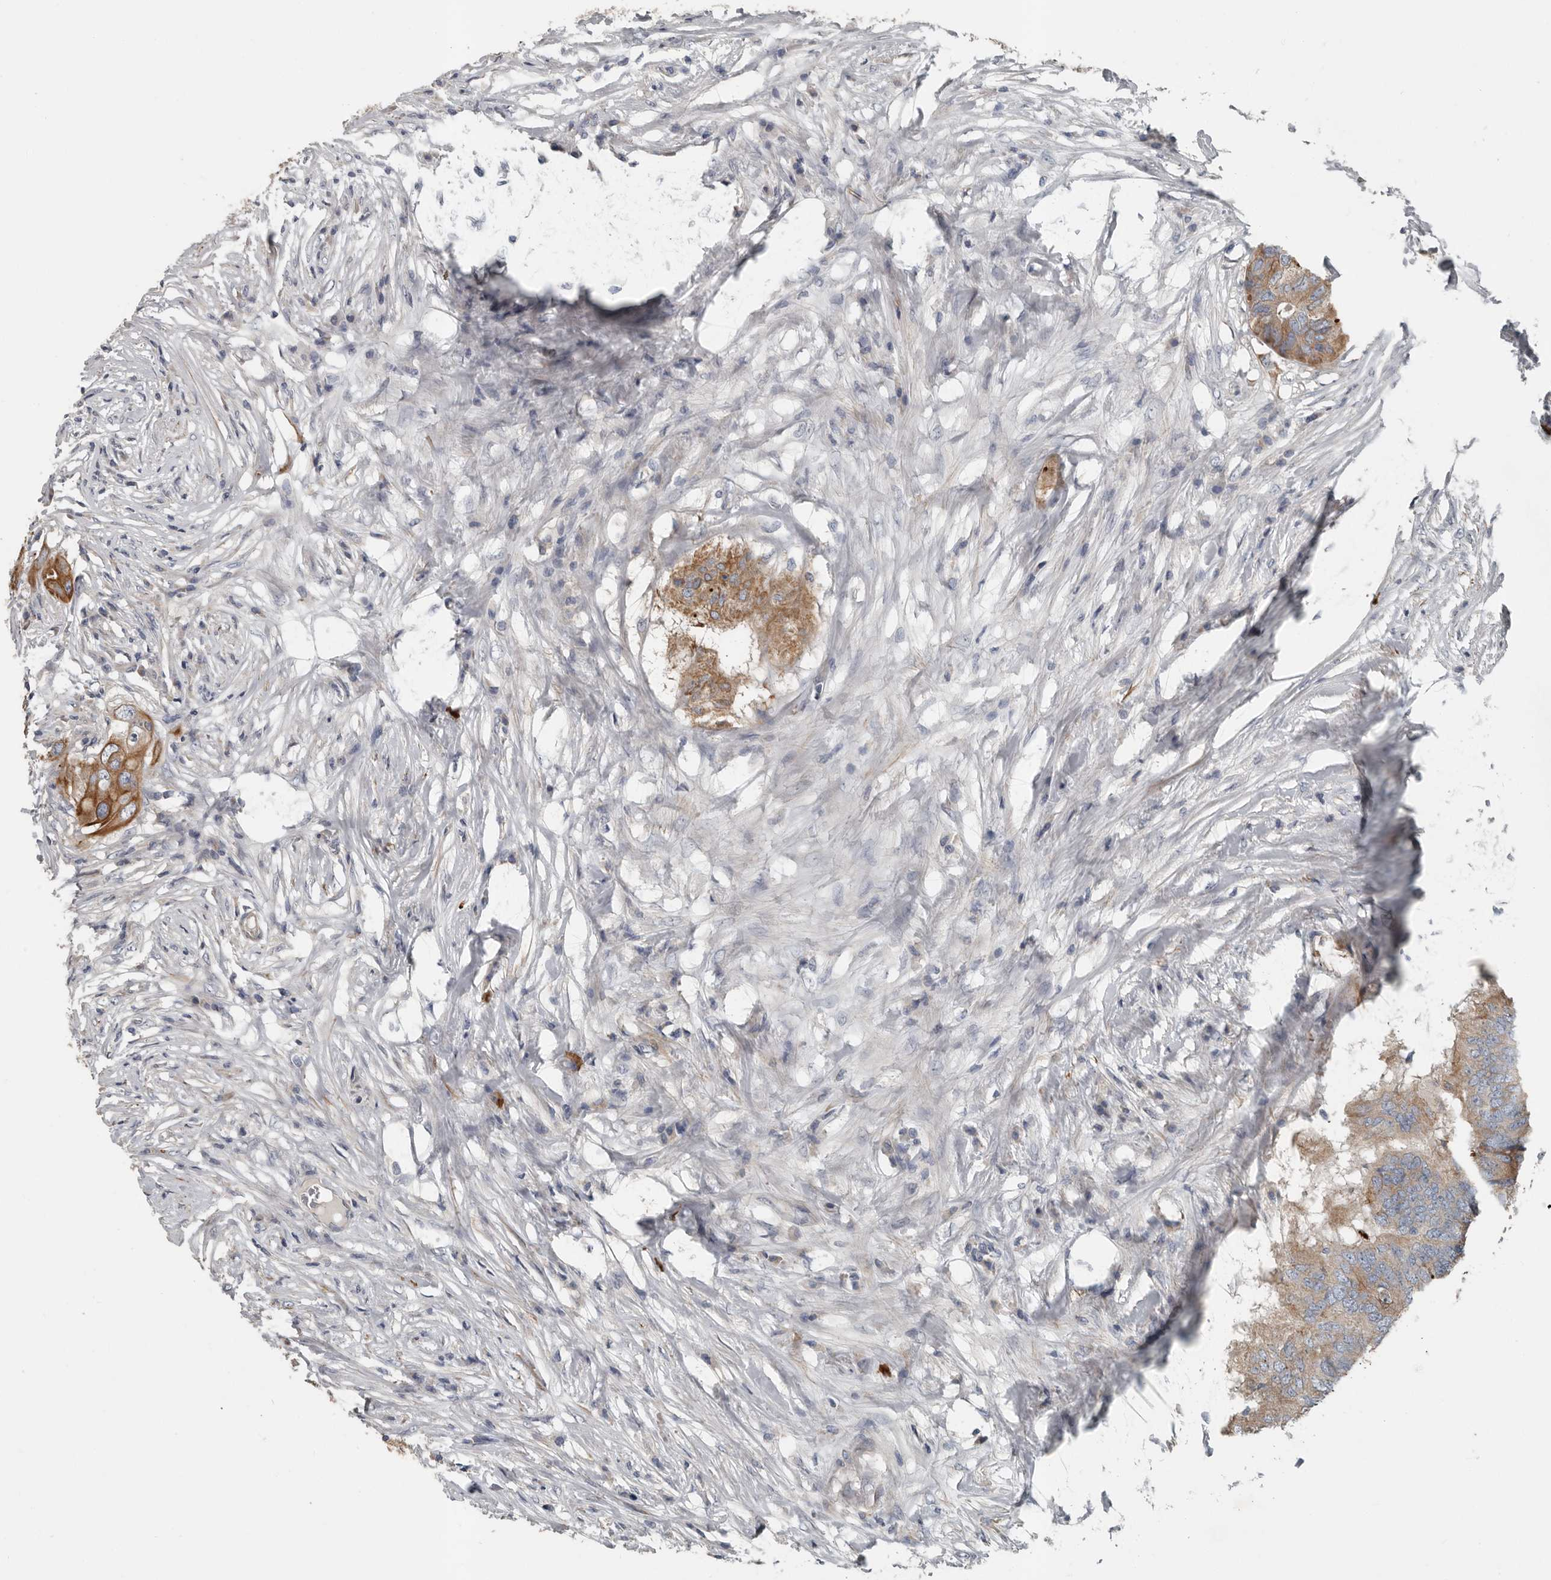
{"staining": {"intensity": "moderate", "quantity": ">75%", "location": "cytoplasmic/membranous"}, "tissue": "colorectal cancer", "cell_type": "Tumor cells", "image_type": "cancer", "snomed": [{"axis": "morphology", "description": "Adenocarcinoma, NOS"}, {"axis": "topography", "description": "Colon"}], "caption": "Moderate cytoplasmic/membranous expression for a protein is appreciated in approximately >75% of tumor cells of adenocarcinoma (colorectal) using IHC.", "gene": "DPY19L4", "patient": {"sex": "male", "age": 71}}